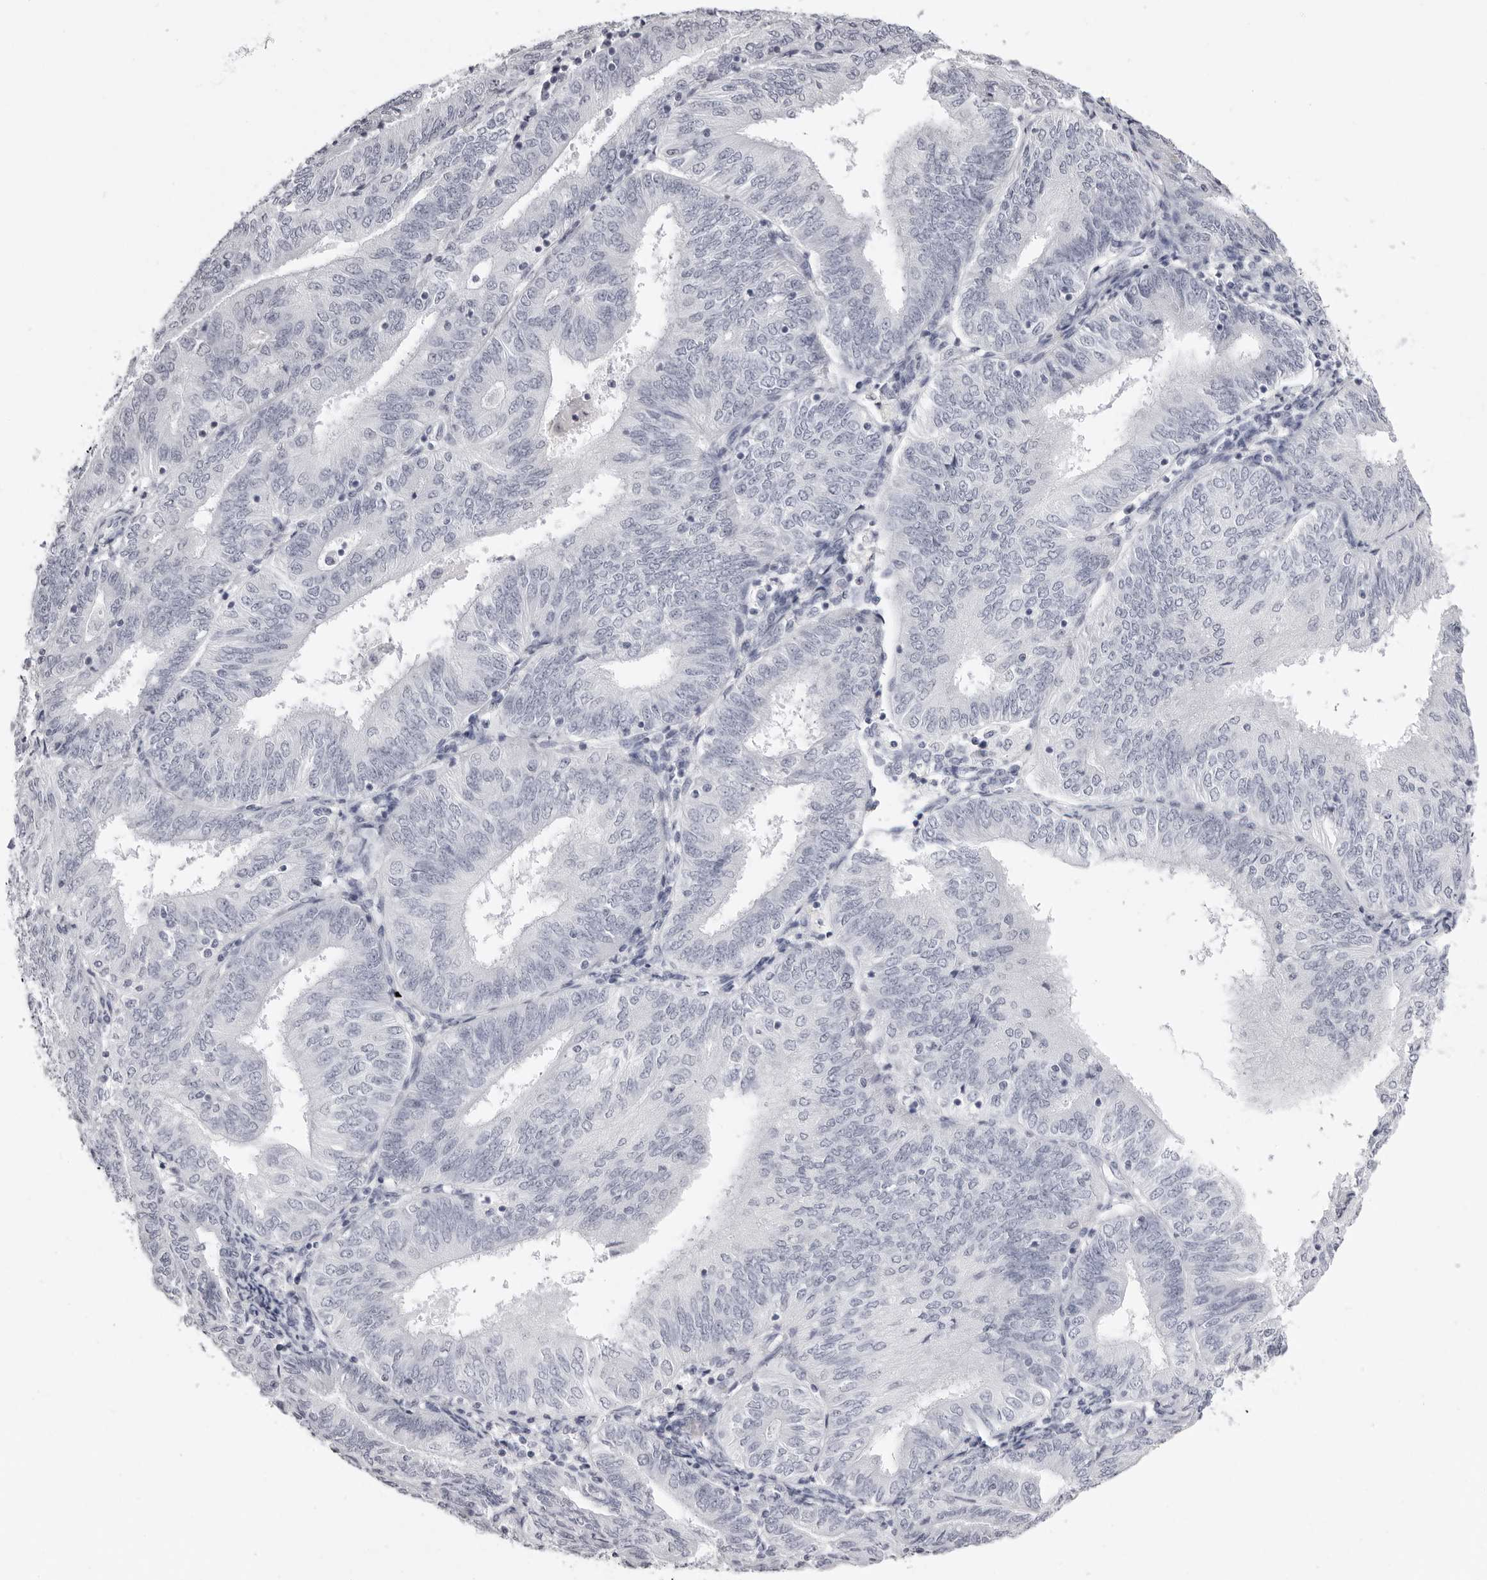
{"staining": {"intensity": "negative", "quantity": "none", "location": "none"}, "tissue": "endometrial cancer", "cell_type": "Tumor cells", "image_type": "cancer", "snomed": [{"axis": "morphology", "description": "Adenocarcinoma, NOS"}, {"axis": "topography", "description": "Endometrium"}], "caption": "This is a image of IHC staining of endometrial cancer (adenocarcinoma), which shows no positivity in tumor cells.", "gene": "CST1", "patient": {"sex": "female", "age": 58}}